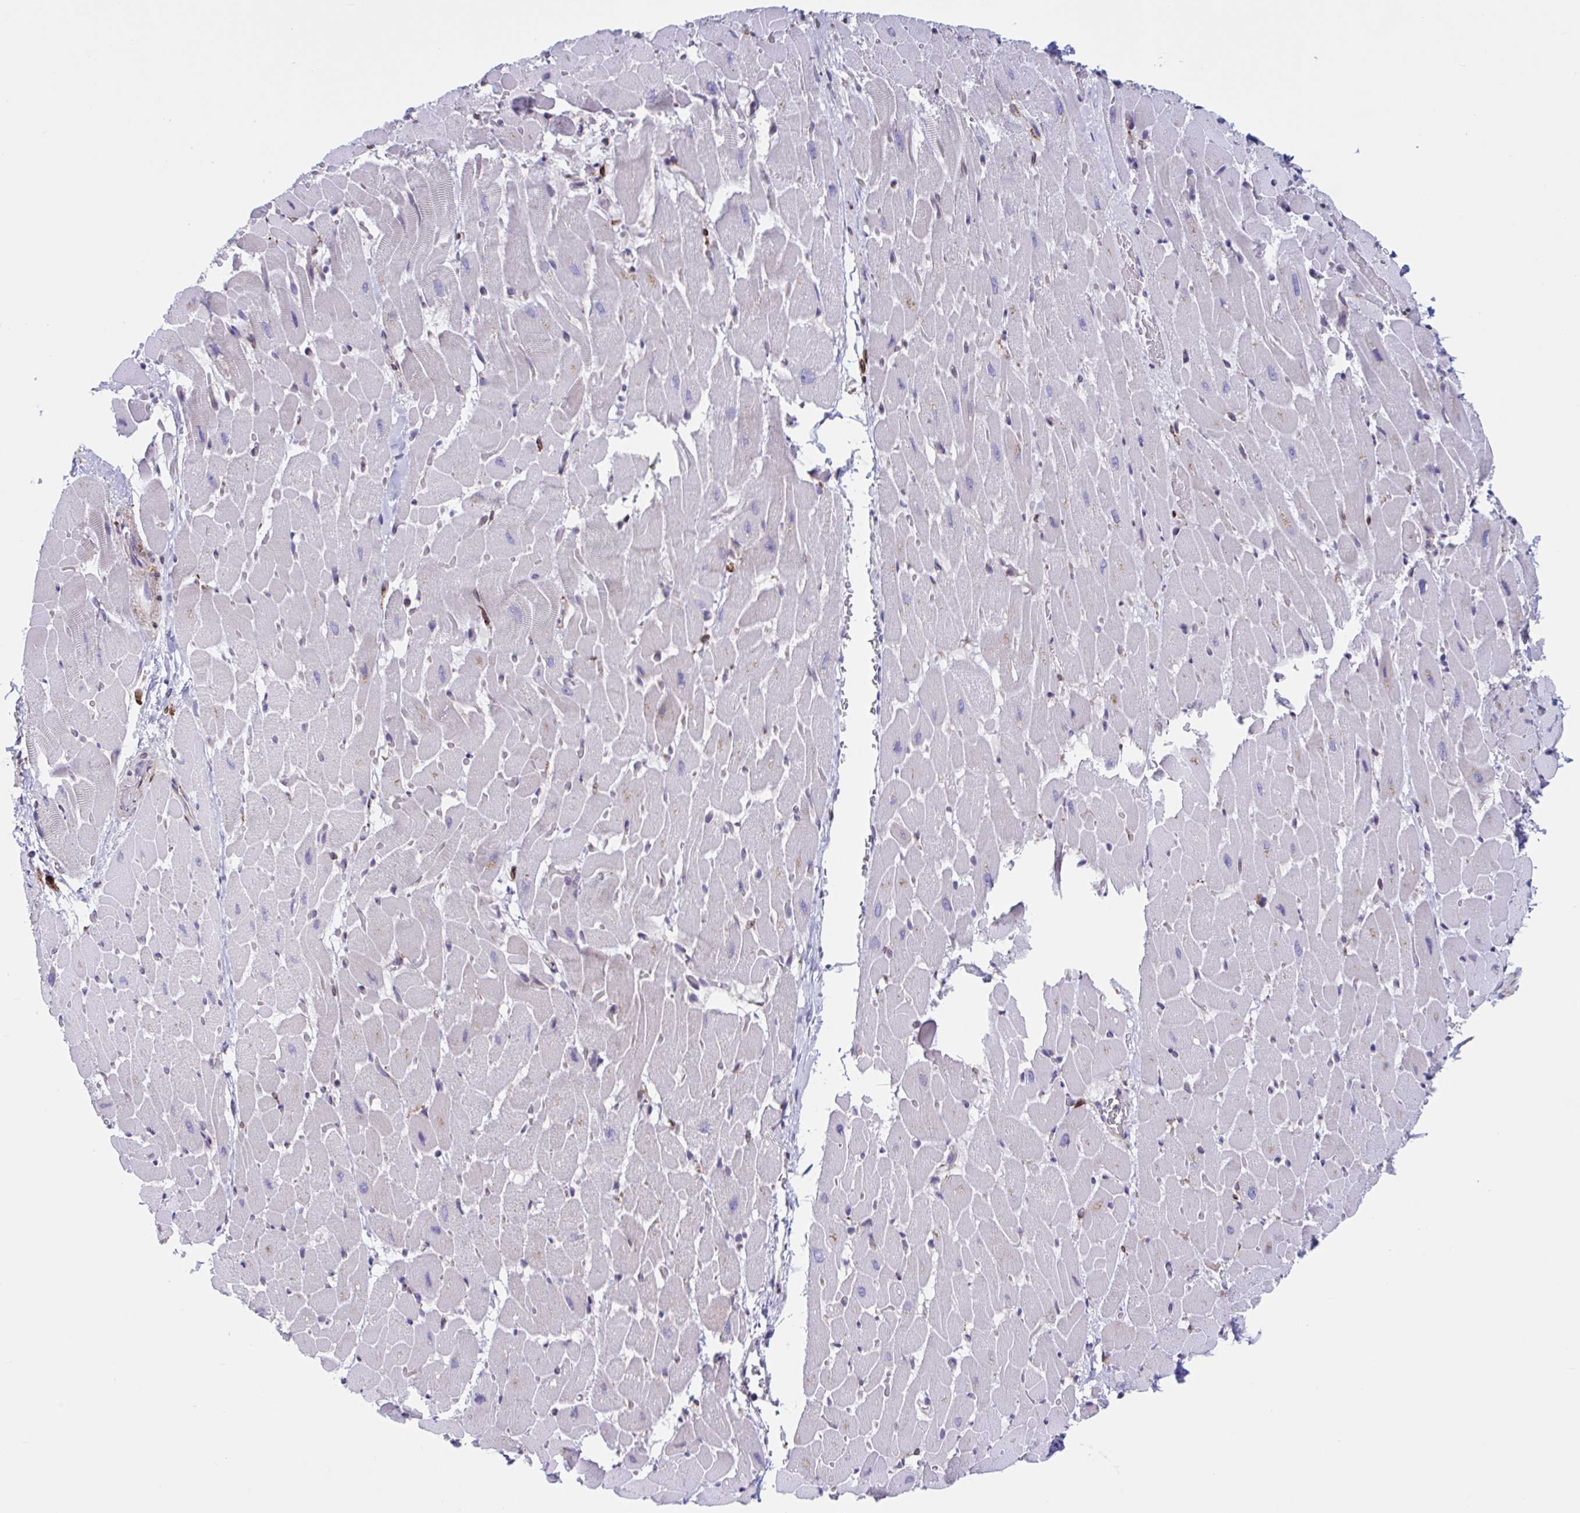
{"staining": {"intensity": "moderate", "quantity": "25%-75%", "location": "cytoplasmic/membranous"}, "tissue": "heart muscle", "cell_type": "Cardiomyocytes", "image_type": "normal", "snomed": [{"axis": "morphology", "description": "Normal tissue, NOS"}, {"axis": "topography", "description": "Heart"}], "caption": "Protein expression by immunohistochemistry (IHC) reveals moderate cytoplasmic/membranous expression in approximately 25%-75% of cardiomyocytes in normal heart muscle.", "gene": "RFK", "patient": {"sex": "male", "age": 37}}